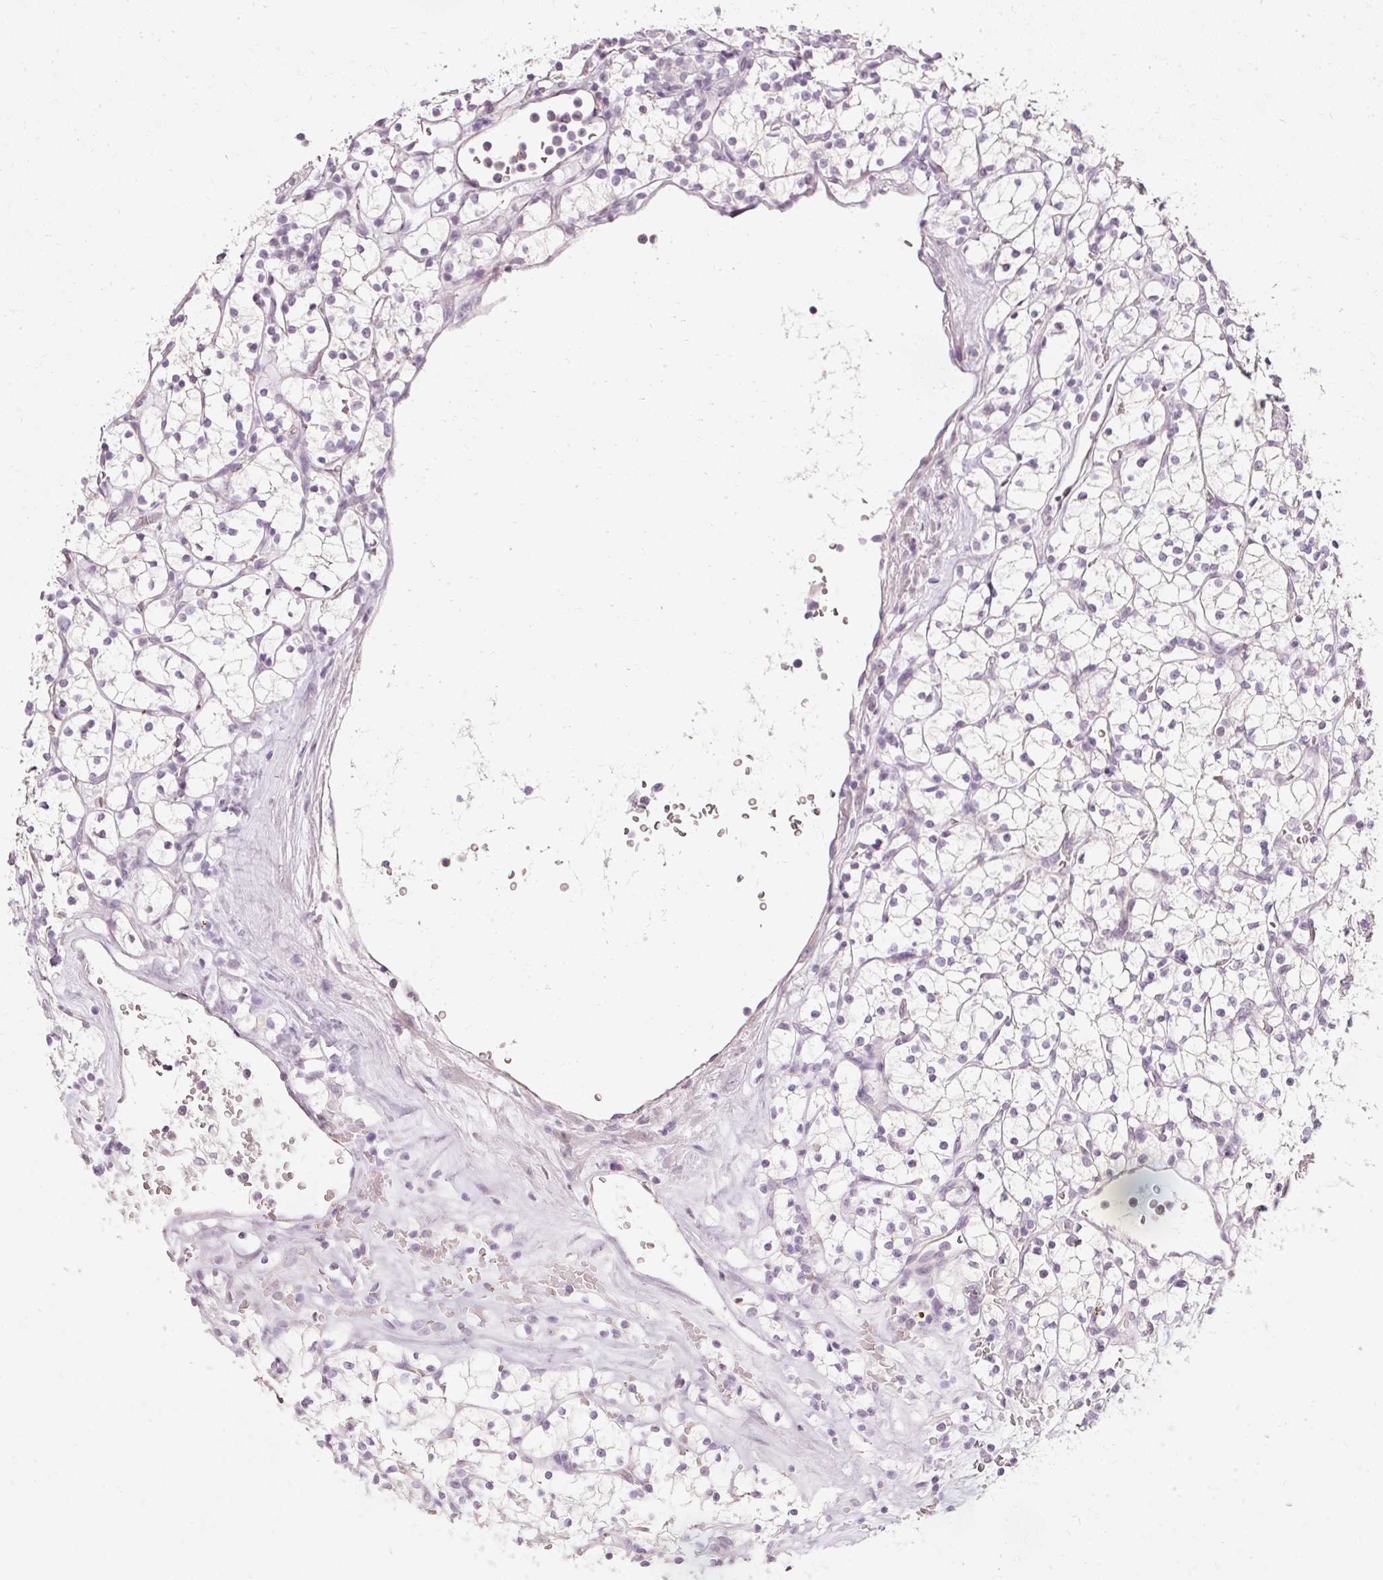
{"staining": {"intensity": "negative", "quantity": "none", "location": "none"}, "tissue": "renal cancer", "cell_type": "Tumor cells", "image_type": "cancer", "snomed": [{"axis": "morphology", "description": "Adenocarcinoma, NOS"}, {"axis": "topography", "description": "Kidney"}], "caption": "Immunohistochemistry (IHC) of human renal cancer (adenocarcinoma) reveals no positivity in tumor cells.", "gene": "ELAVL3", "patient": {"sex": "female", "age": 64}}